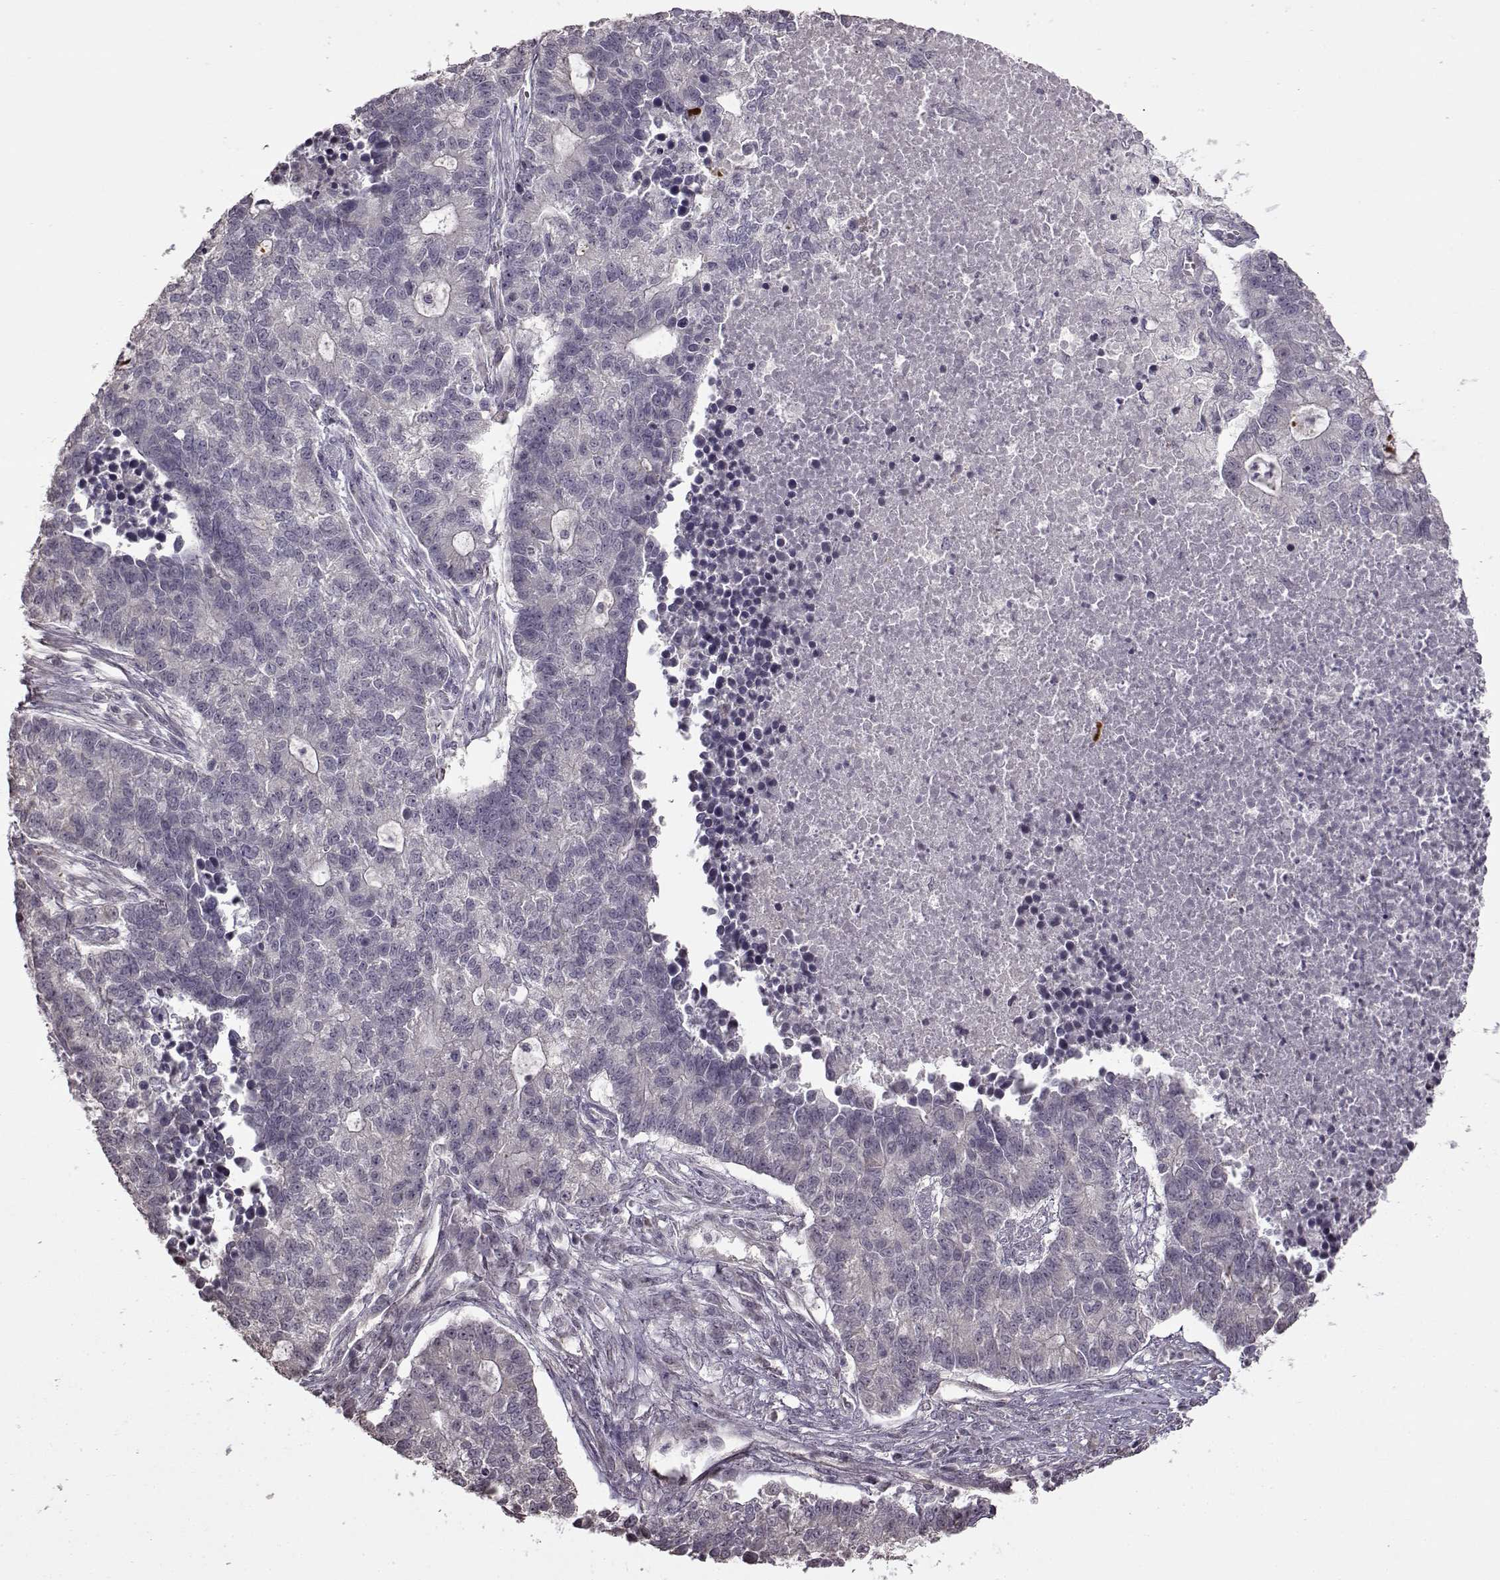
{"staining": {"intensity": "negative", "quantity": "none", "location": "none"}, "tissue": "lung cancer", "cell_type": "Tumor cells", "image_type": "cancer", "snomed": [{"axis": "morphology", "description": "Adenocarcinoma, NOS"}, {"axis": "topography", "description": "Lung"}], "caption": "Immunohistochemistry (IHC) image of neoplastic tissue: human lung adenocarcinoma stained with DAB (3,3'-diaminobenzidine) demonstrates no significant protein positivity in tumor cells. Nuclei are stained in blue.", "gene": "FSHB", "patient": {"sex": "male", "age": 57}}